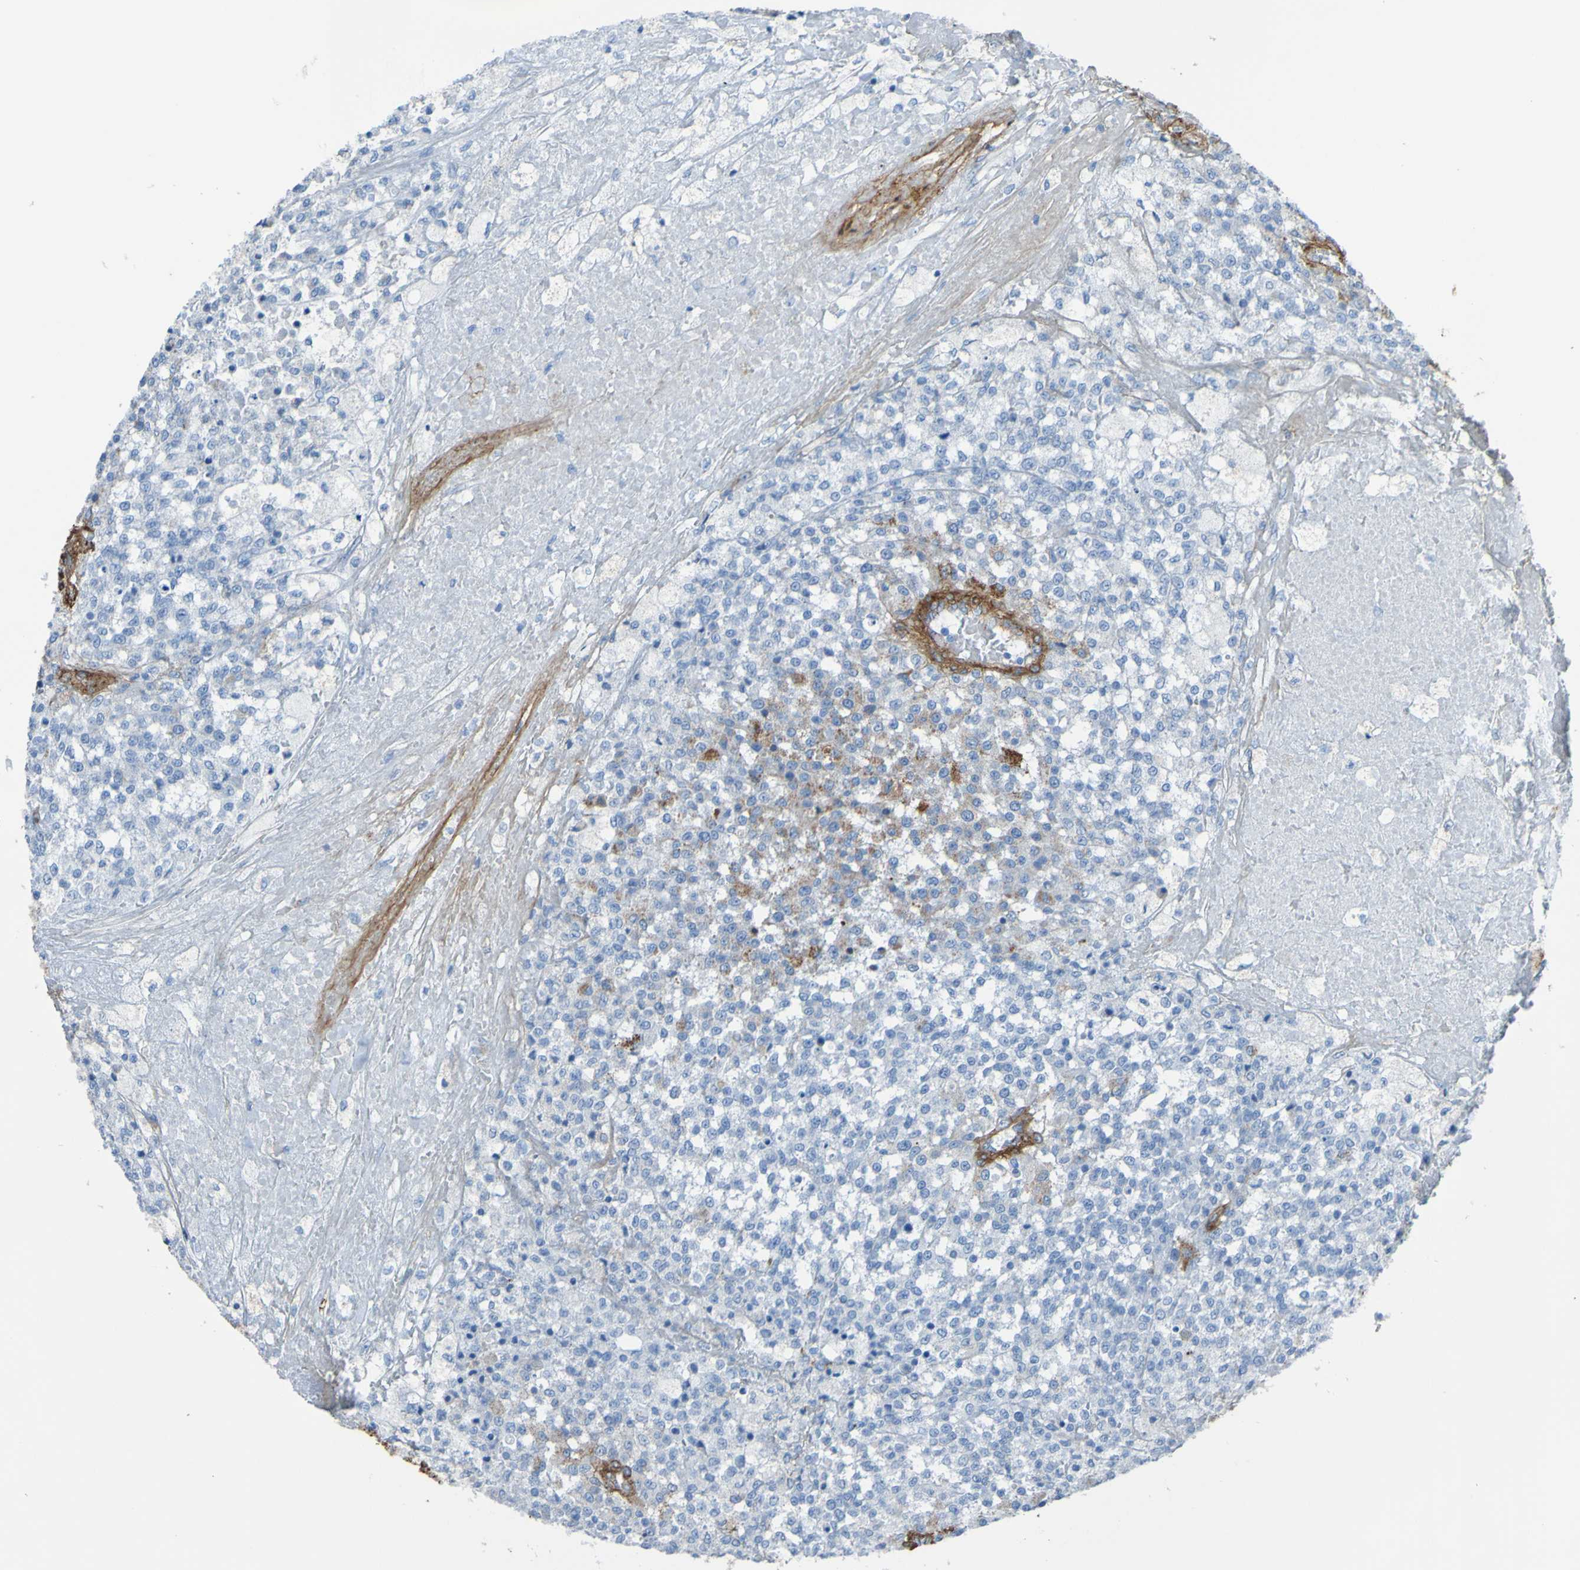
{"staining": {"intensity": "negative", "quantity": "none", "location": "none"}, "tissue": "testis cancer", "cell_type": "Tumor cells", "image_type": "cancer", "snomed": [{"axis": "morphology", "description": "Seminoma, NOS"}, {"axis": "topography", "description": "Testis"}], "caption": "This is an IHC micrograph of testis cancer. There is no expression in tumor cells.", "gene": "COL4A2", "patient": {"sex": "male", "age": 59}}